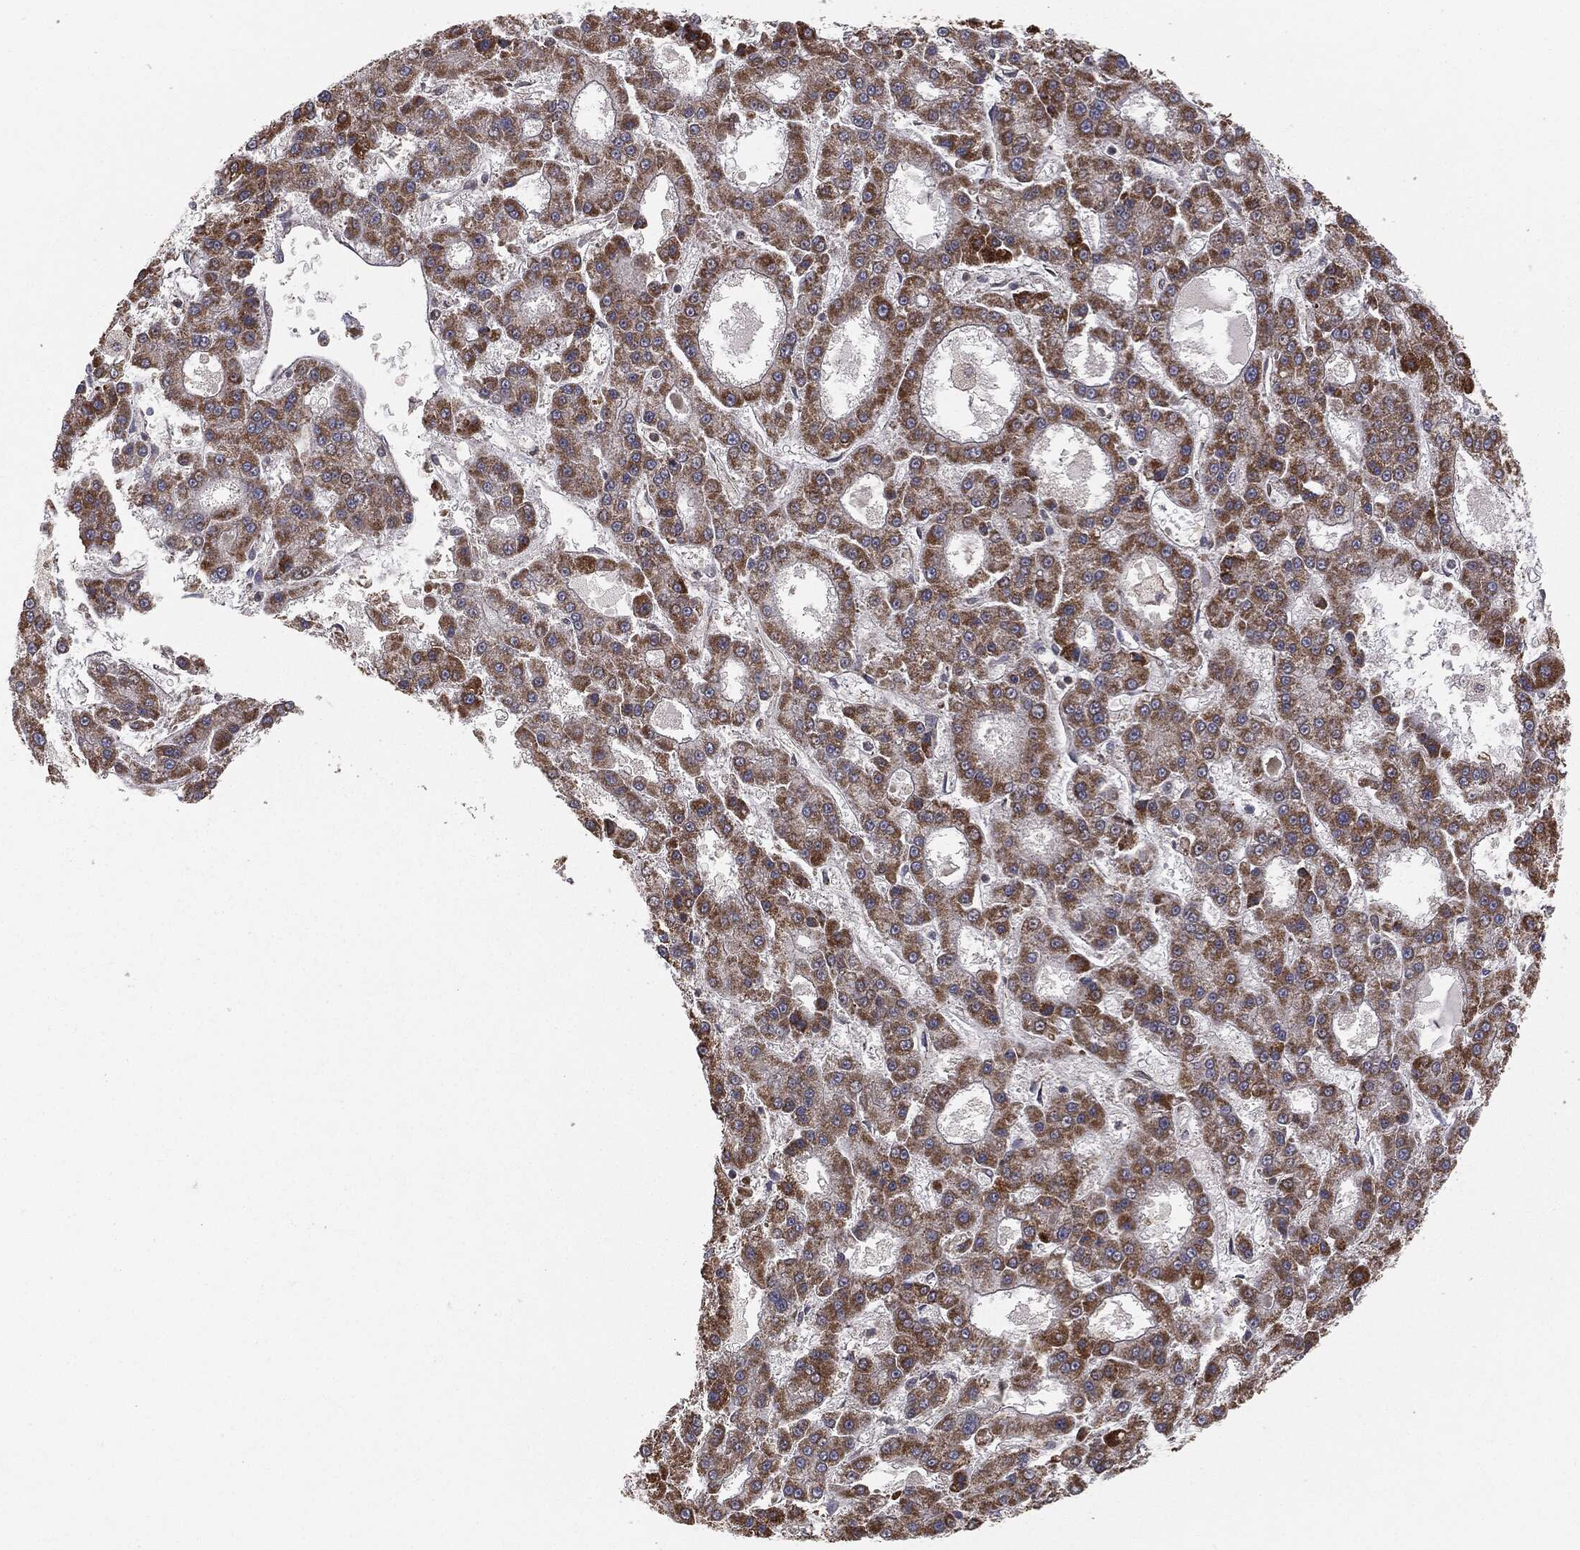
{"staining": {"intensity": "moderate", "quantity": ">75%", "location": "cytoplasmic/membranous"}, "tissue": "liver cancer", "cell_type": "Tumor cells", "image_type": "cancer", "snomed": [{"axis": "morphology", "description": "Carcinoma, Hepatocellular, NOS"}, {"axis": "topography", "description": "Liver"}], "caption": "IHC photomicrograph of neoplastic tissue: liver hepatocellular carcinoma stained using IHC exhibits medium levels of moderate protein expression localized specifically in the cytoplasmic/membranous of tumor cells, appearing as a cytoplasmic/membranous brown color.", "gene": "MTOR", "patient": {"sex": "male", "age": 70}}